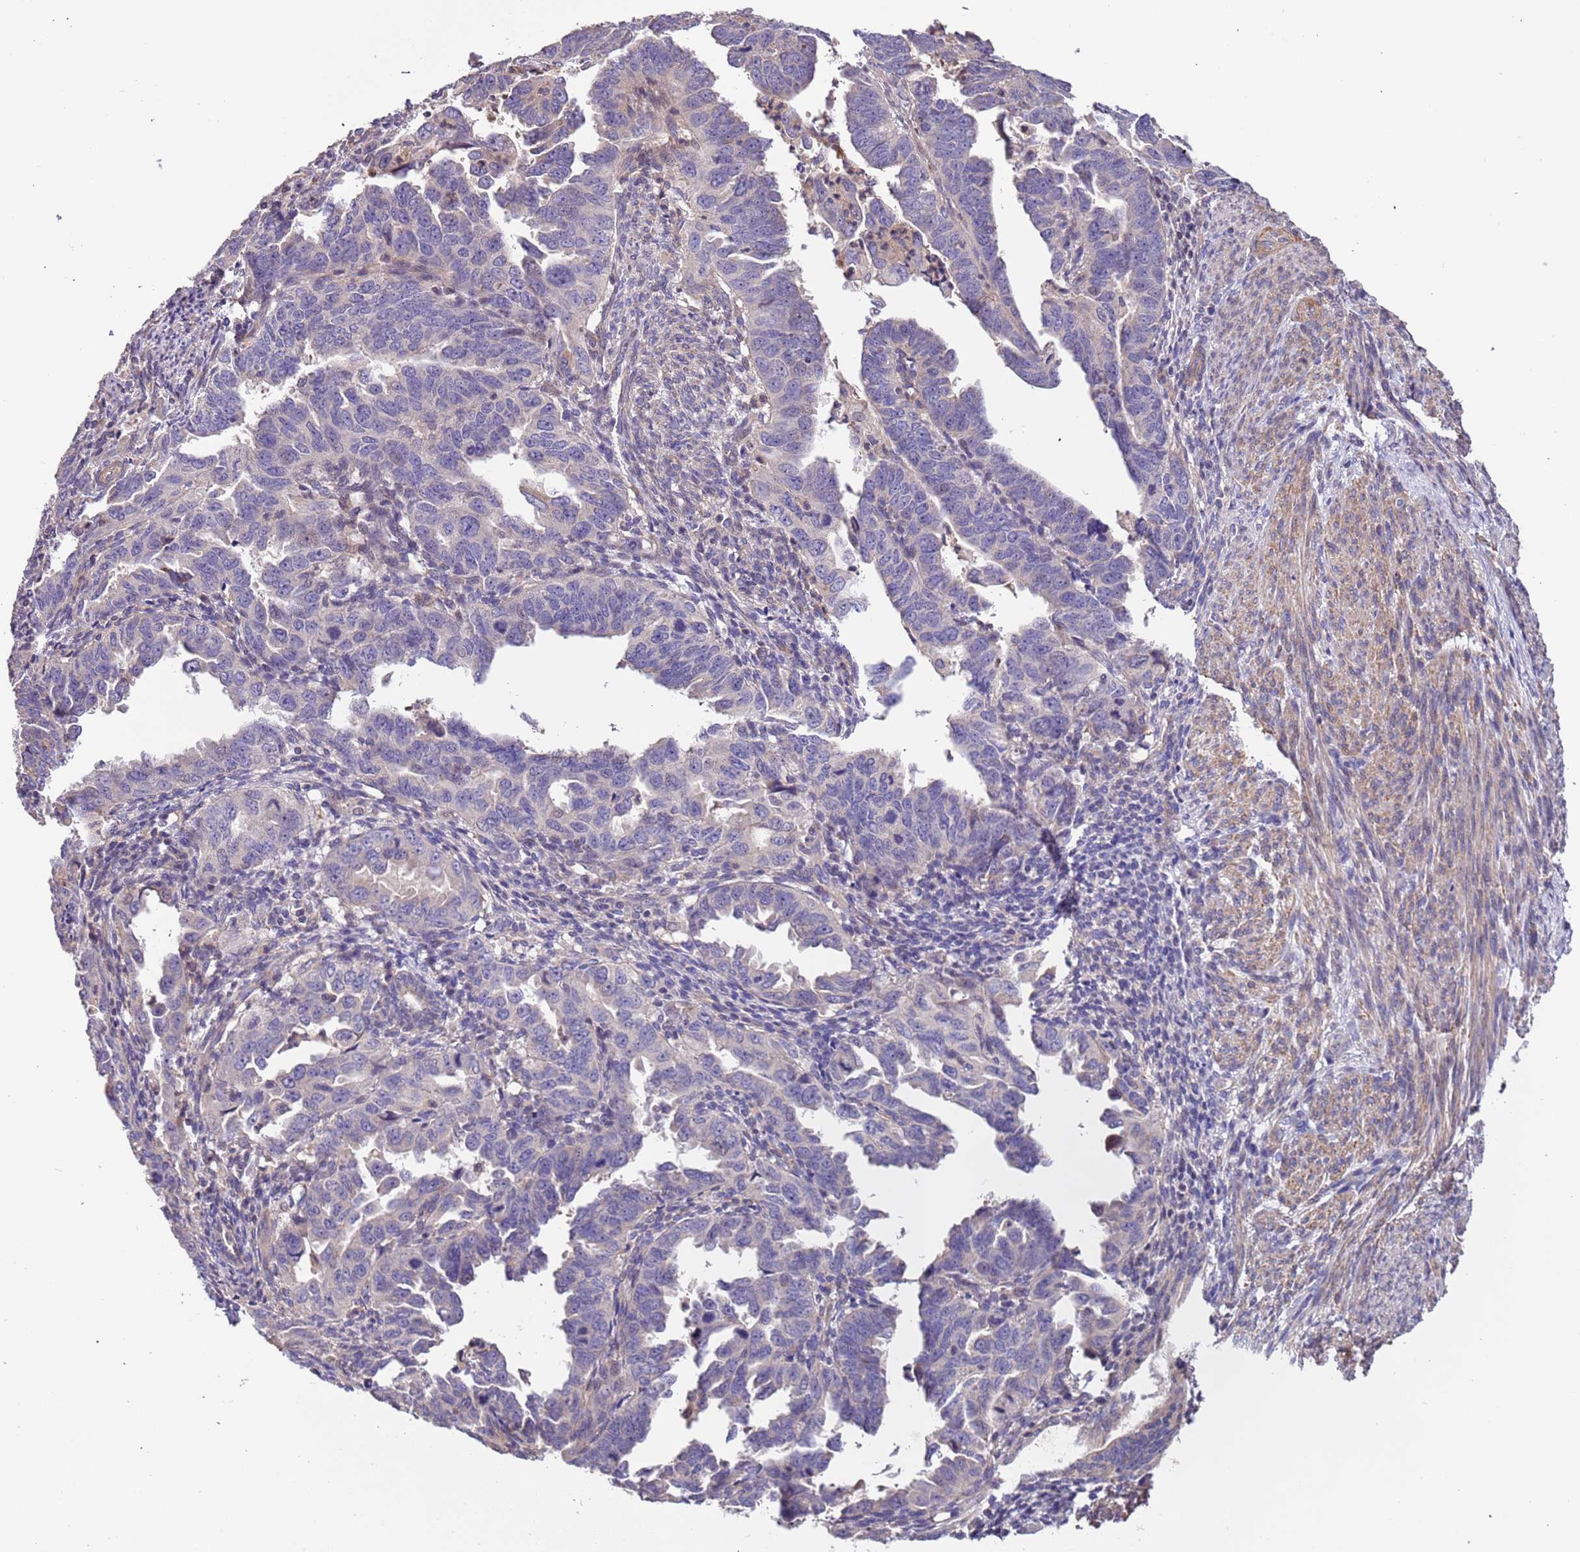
{"staining": {"intensity": "negative", "quantity": "none", "location": "none"}, "tissue": "endometrial cancer", "cell_type": "Tumor cells", "image_type": "cancer", "snomed": [{"axis": "morphology", "description": "Adenocarcinoma, NOS"}, {"axis": "topography", "description": "Endometrium"}], "caption": "There is no significant expression in tumor cells of adenocarcinoma (endometrial).", "gene": "LAMB4", "patient": {"sex": "female", "age": 65}}